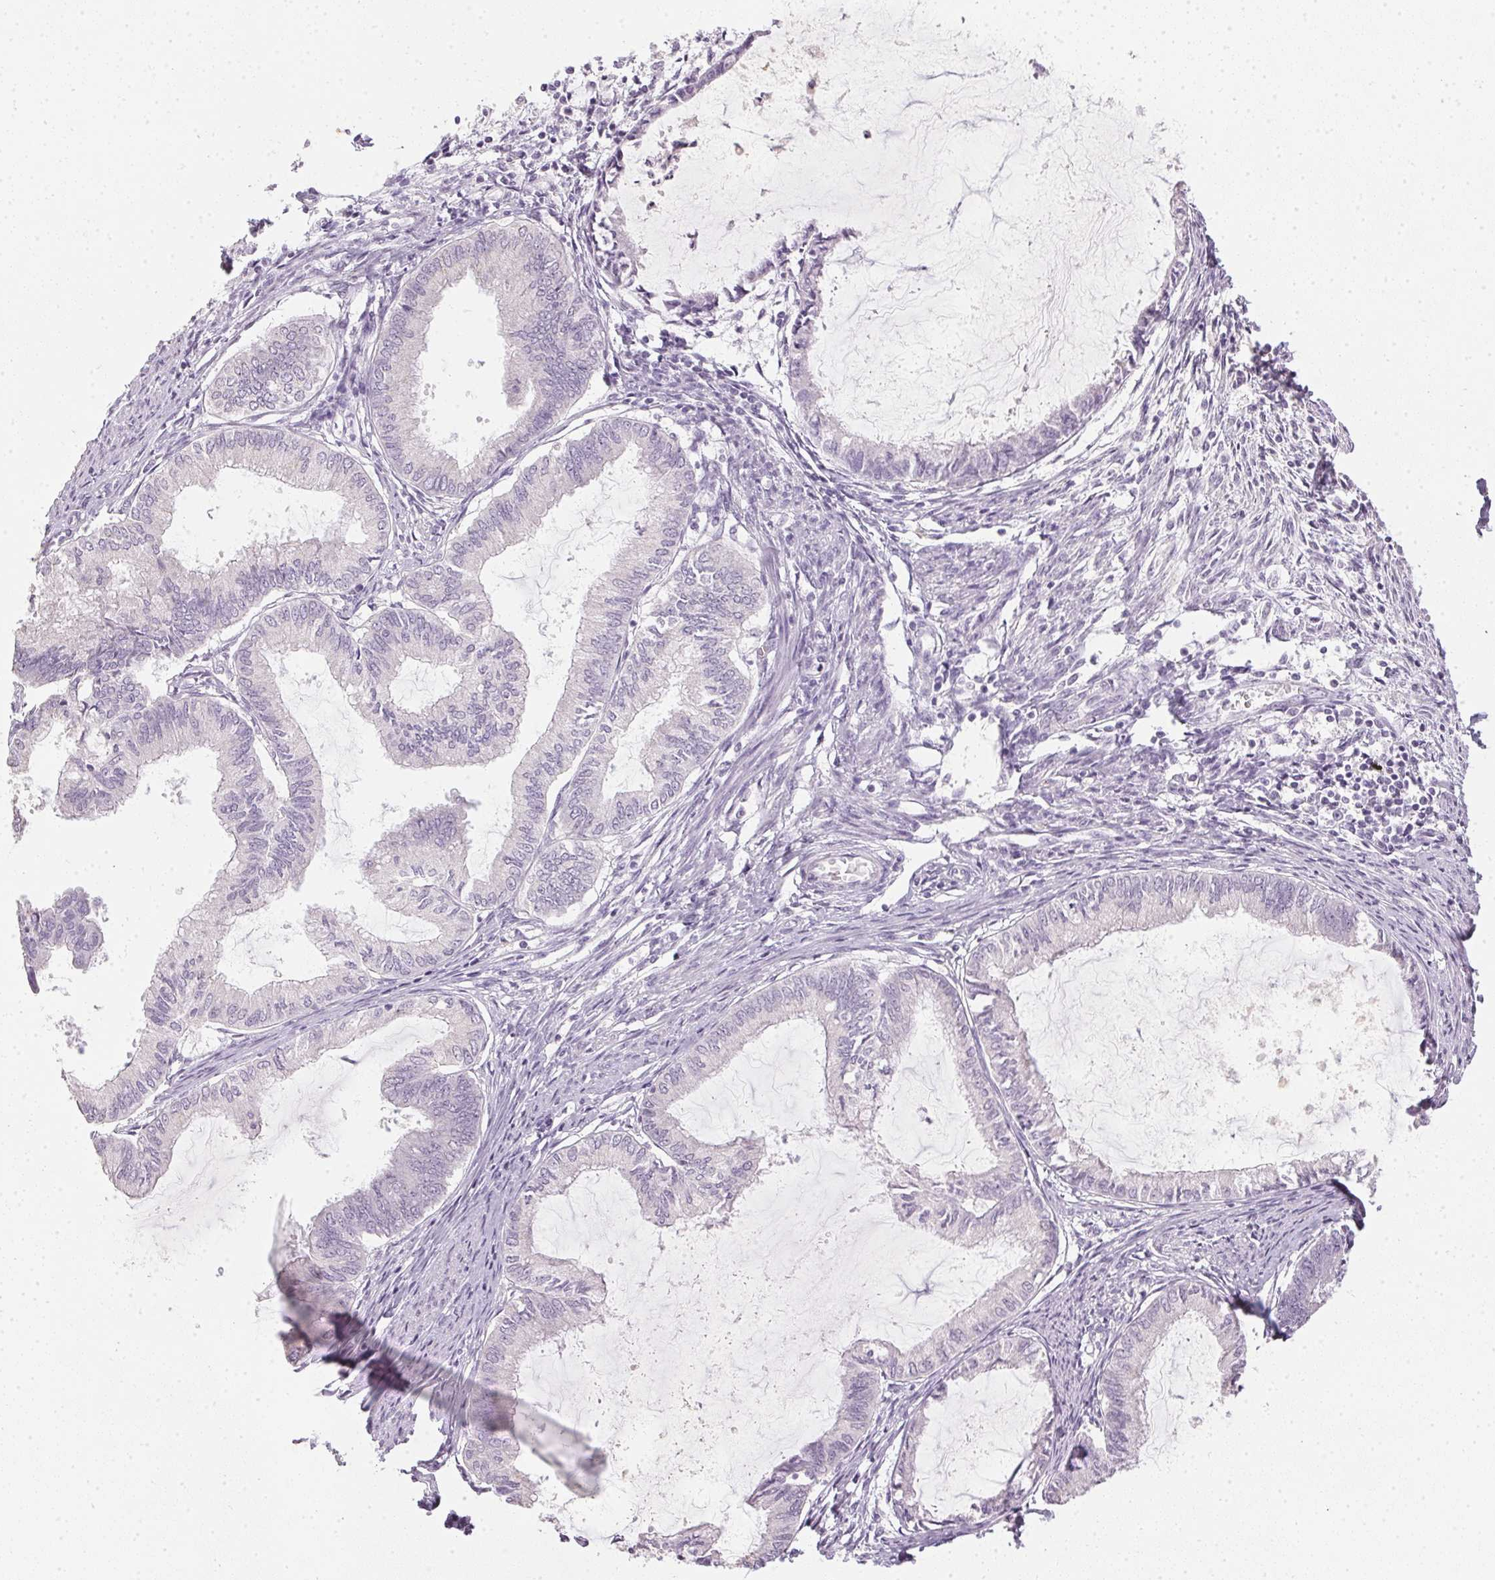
{"staining": {"intensity": "negative", "quantity": "none", "location": "none"}, "tissue": "endometrial cancer", "cell_type": "Tumor cells", "image_type": "cancer", "snomed": [{"axis": "morphology", "description": "Adenocarcinoma, NOS"}, {"axis": "topography", "description": "Endometrium"}], "caption": "IHC image of human adenocarcinoma (endometrial) stained for a protein (brown), which shows no positivity in tumor cells.", "gene": "TMEM72", "patient": {"sex": "female", "age": 86}}